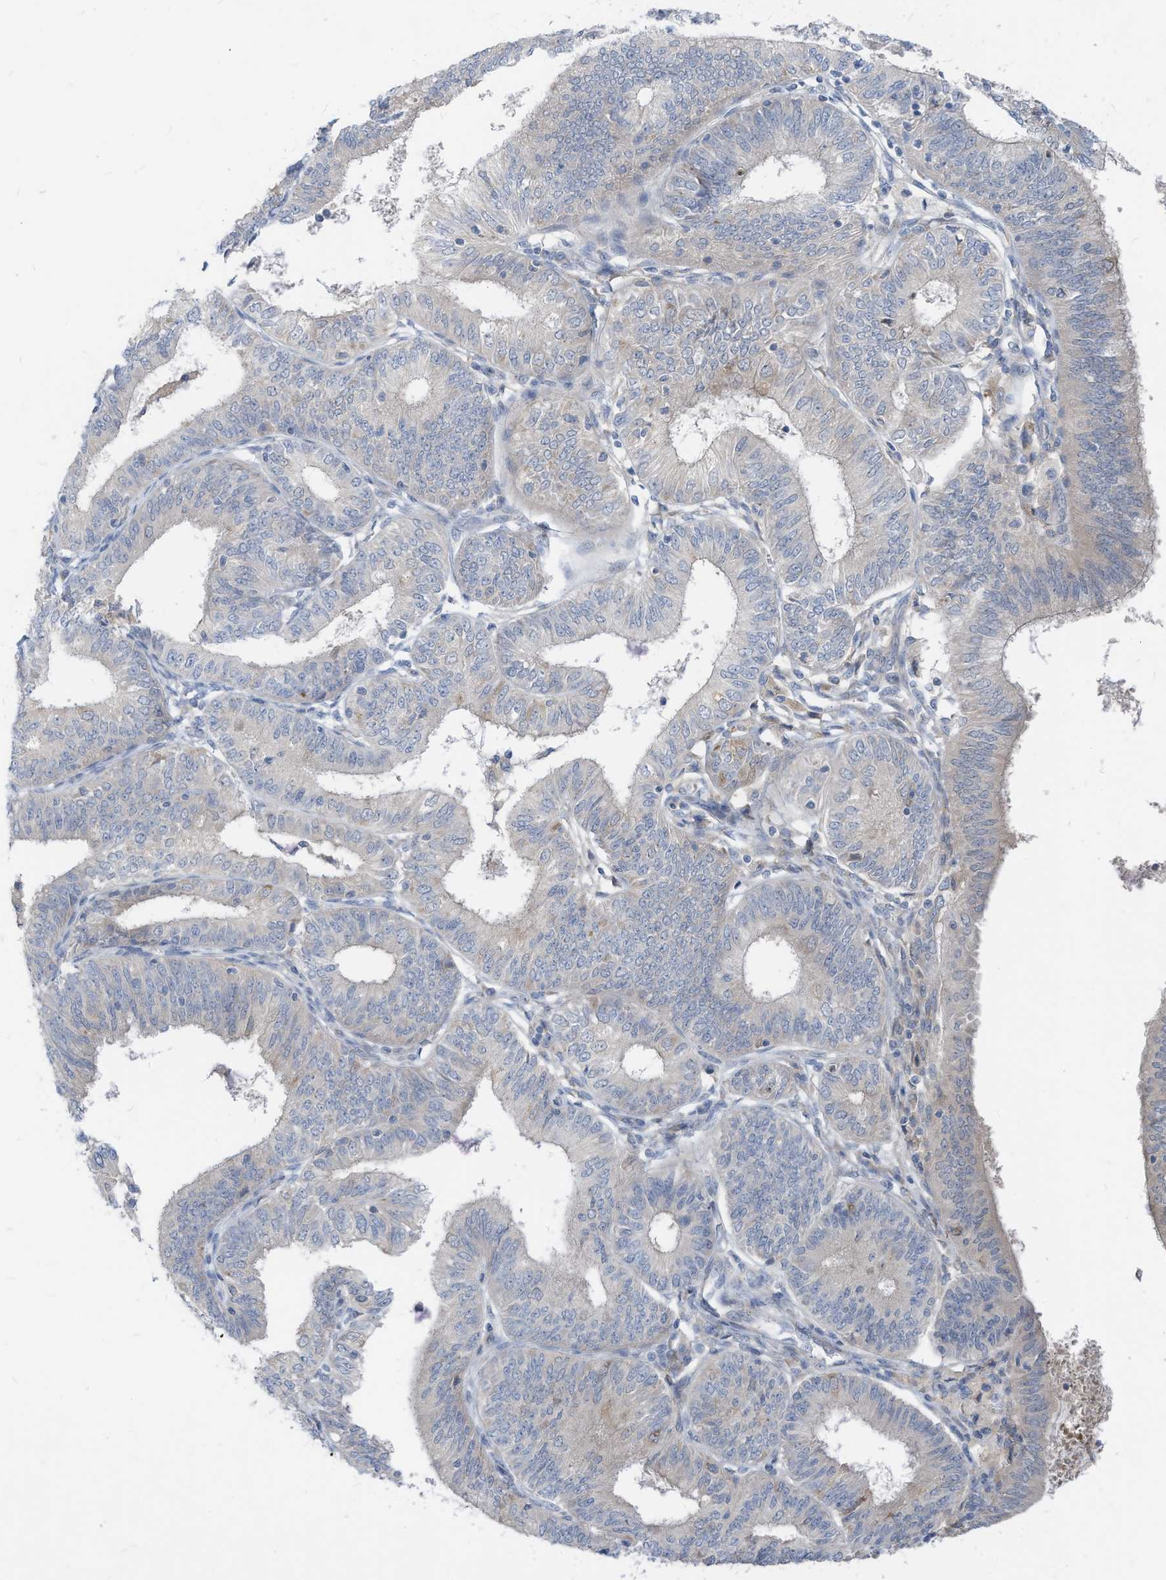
{"staining": {"intensity": "negative", "quantity": "none", "location": "none"}, "tissue": "endometrial cancer", "cell_type": "Tumor cells", "image_type": "cancer", "snomed": [{"axis": "morphology", "description": "Adenocarcinoma, NOS"}, {"axis": "topography", "description": "Endometrium"}], "caption": "This is a photomicrograph of immunohistochemistry (IHC) staining of adenocarcinoma (endometrial), which shows no staining in tumor cells.", "gene": "LDAH", "patient": {"sex": "female", "age": 51}}